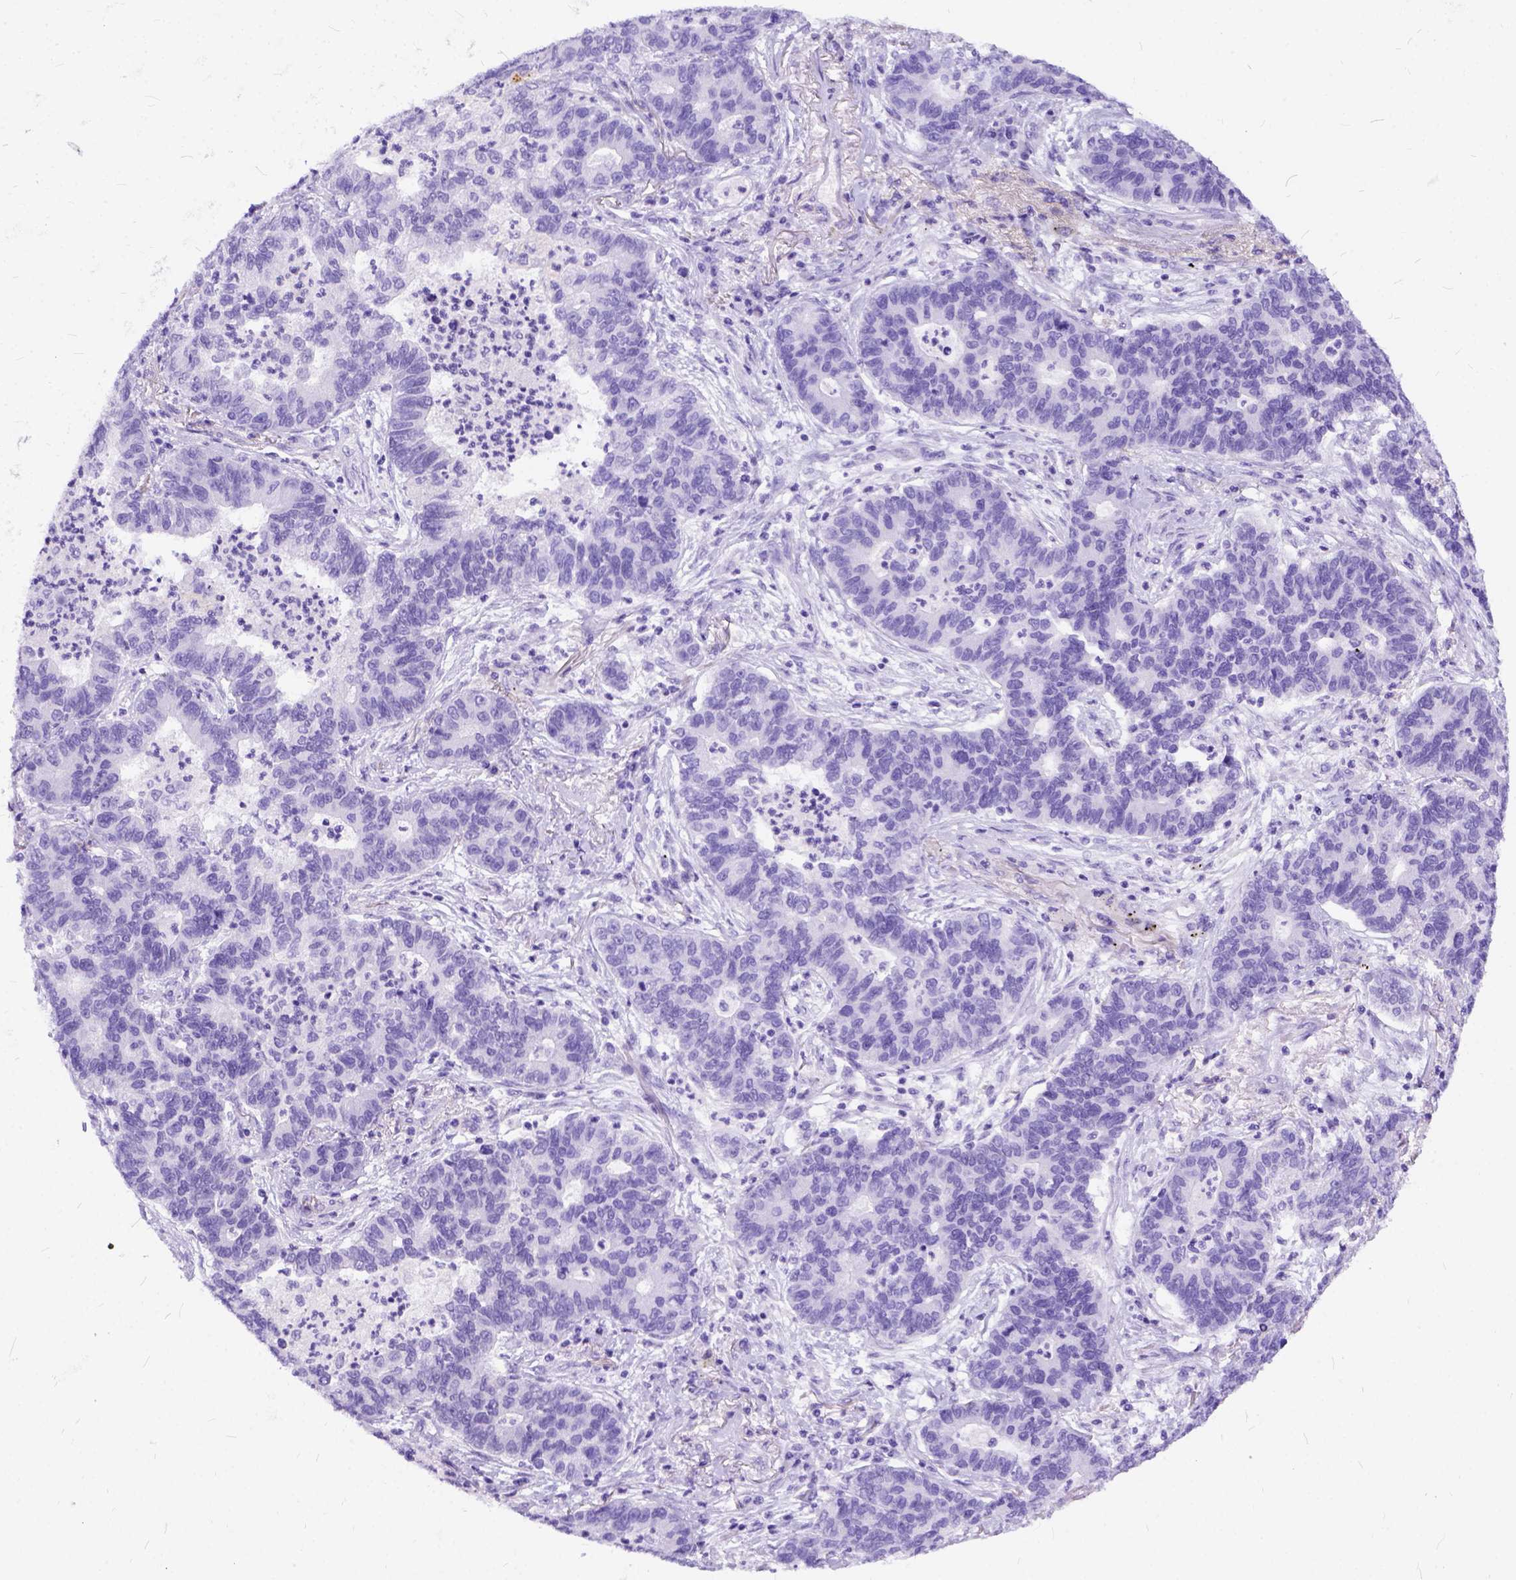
{"staining": {"intensity": "negative", "quantity": "none", "location": "none"}, "tissue": "lung cancer", "cell_type": "Tumor cells", "image_type": "cancer", "snomed": [{"axis": "morphology", "description": "Adenocarcinoma, NOS"}, {"axis": "topography", "description": "Lung"}], "caption": "IHC histopathology image of human lung adenocarcinoma stained for a protein (brown), which exhibits no staining in tumor cells. (Immunohistochemistry, brightfield microscopy, high magnification).", "gene": "C1QTNF3", "patient": {"sex": "female", "age": 57}}